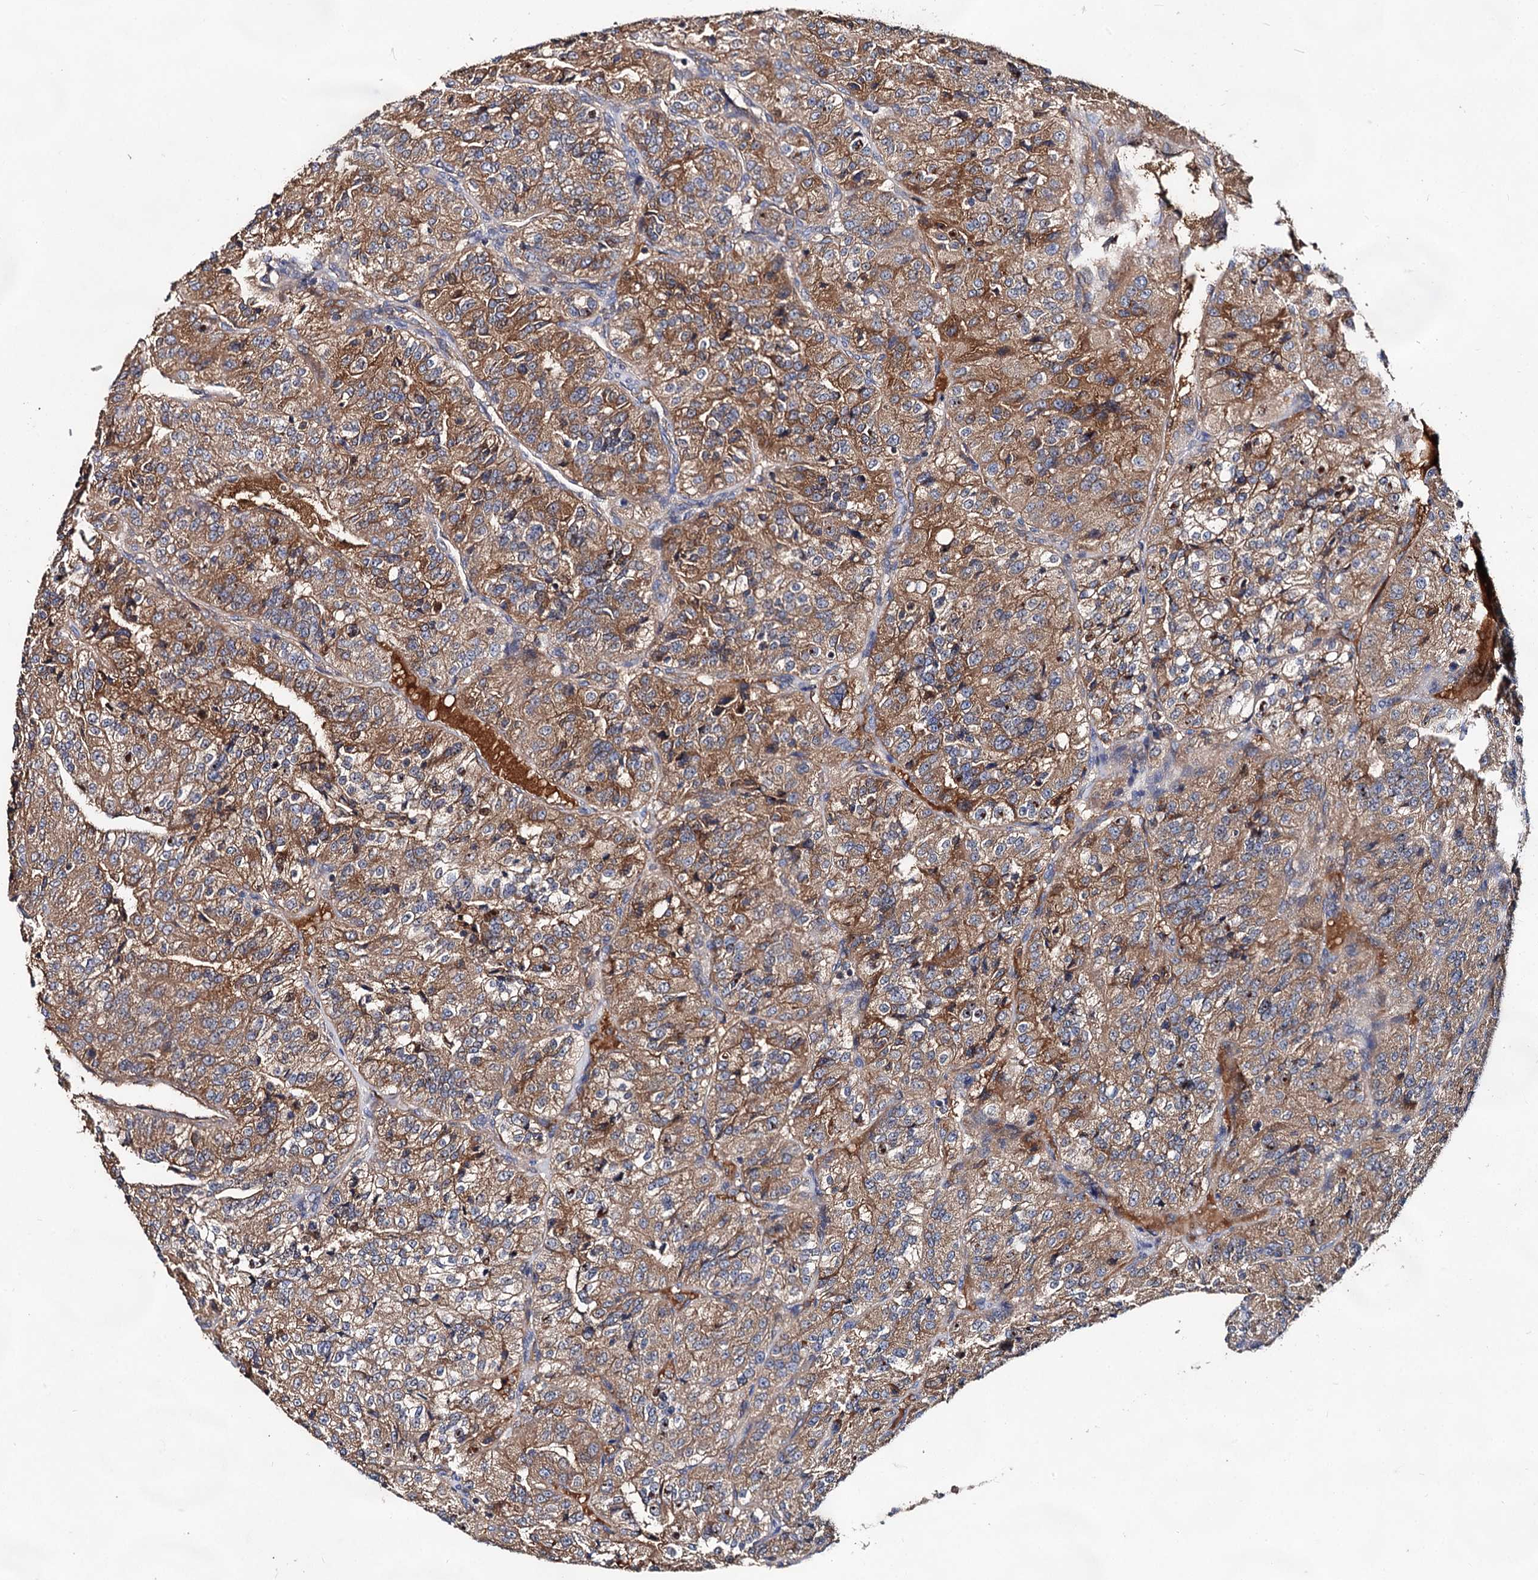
{"staining": {"intensity": "moderate", "quantity": ">75%", "location": "cytoplasmic/membranous"}, "tissue": "renal cancer", "cell_type": "Tumor cells", "image_type": "cancer", "snomed": [{"axis": "morphology", "description": "Adenocarcinoma, NOS"}, {"axis": "topography", "description": "Kidney"}], "caption": "Protein staining shows moderate cytoplasmic/membranous staining in approximately >75% of tumor cells in renal cancer (adenocarcinoma).", "gene": "TEX9", "patient": {"sex": "female", "age": 63}}